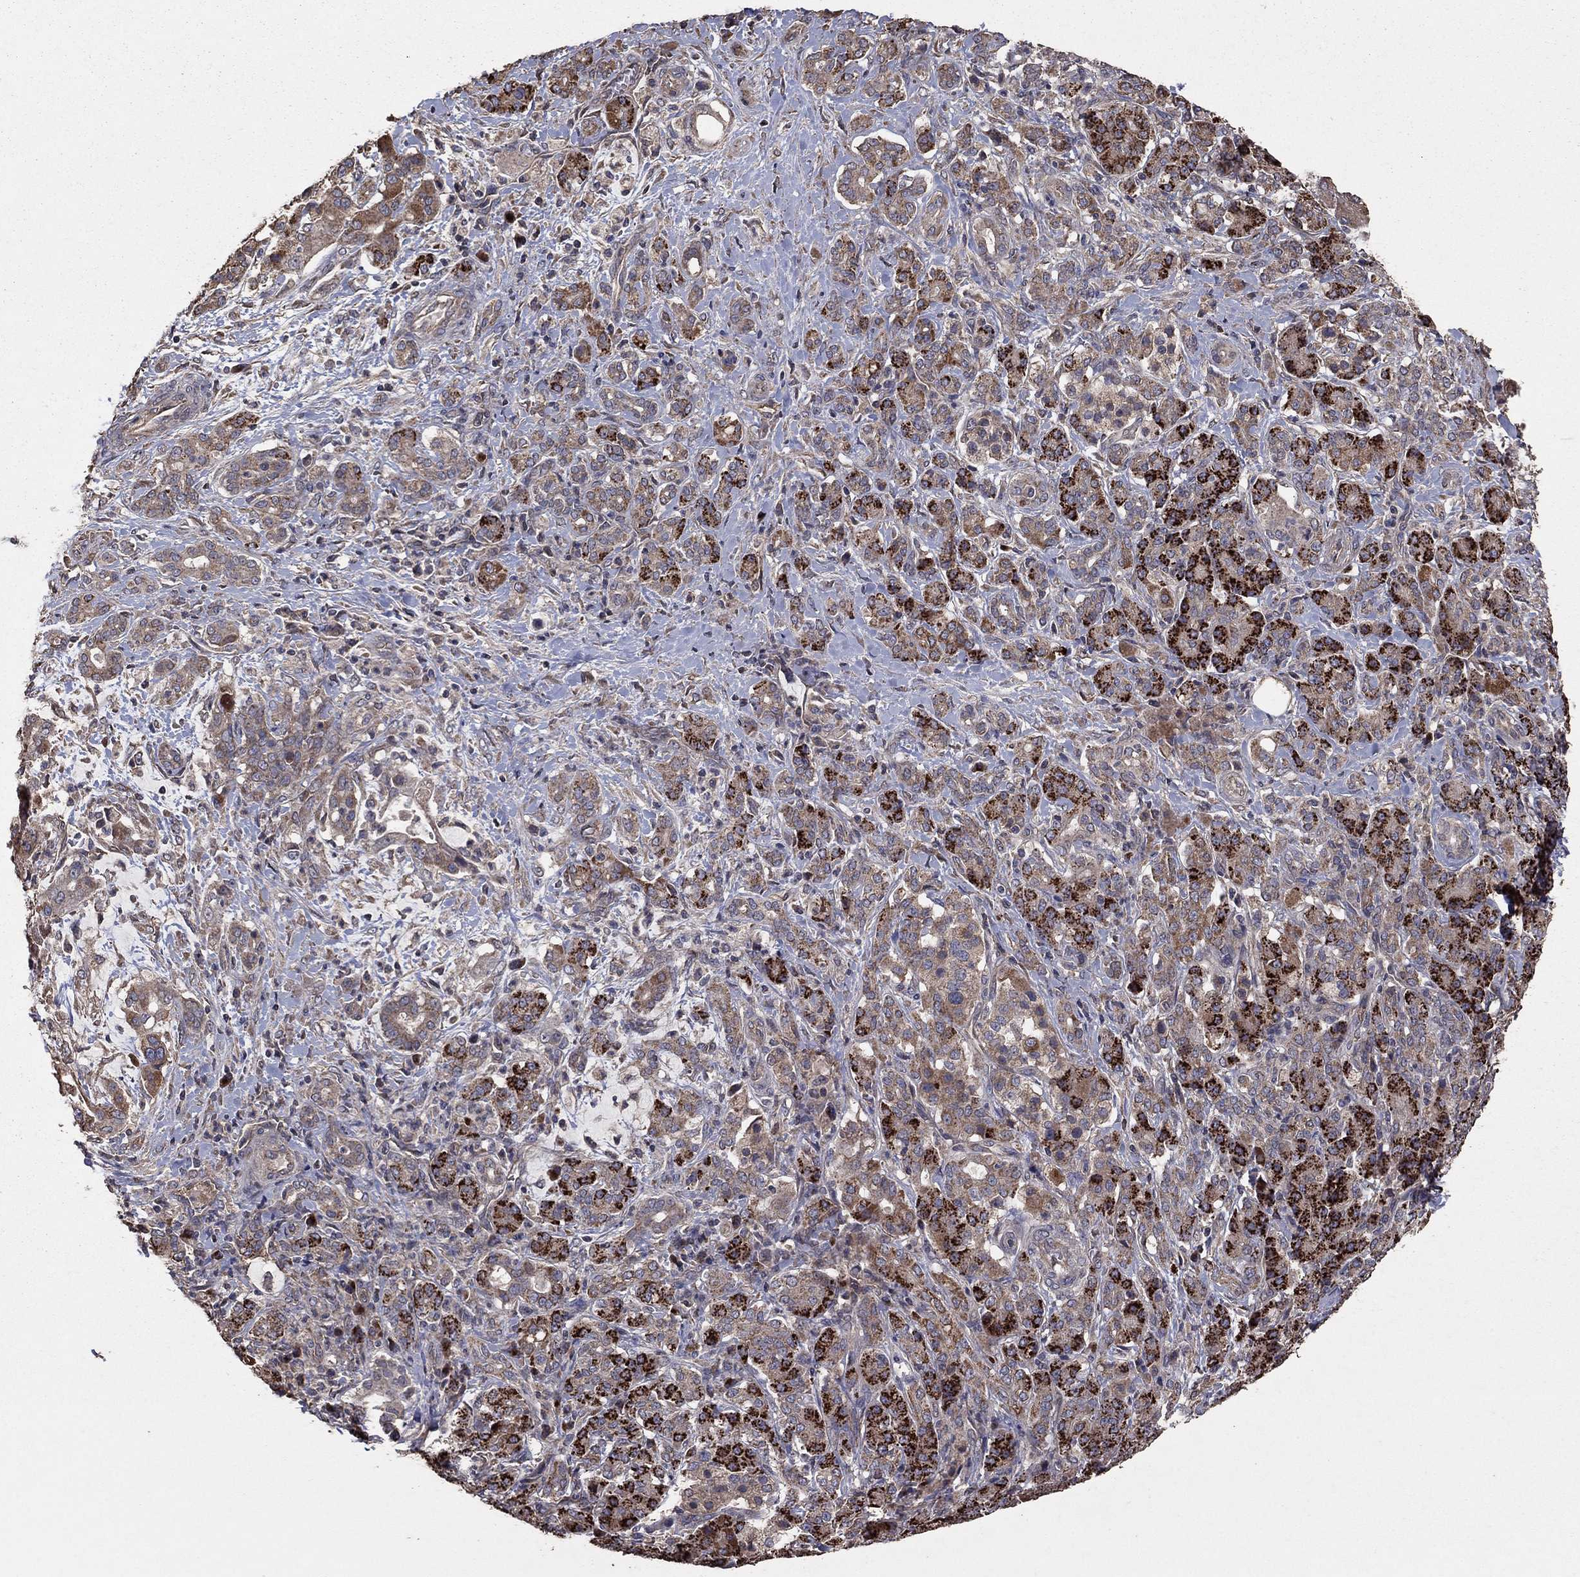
{"staining": {"intensity": "strong", "quantity": "25%-75%", "location": "cytoplasmic/membranous"}, "tissue": "pancreatic cancer", "cell_type": "Tumor cells", "image_type": "cancer", "snomed": [{"axis": "morphology", "description": "Normal tissue, NOS"}, {"axis": "morphology", "description": "Inflammation, NOS"}, {"axis": "morphology", "description": "Adenocarcinoma, NOS"}, {"axis": "topography", "description": "Pancreas"}], "caption": "Strong cytoplasmic/membranous expression is seen in approximately 25%-75% of tumor cells in pancreatic adenocarcinoma.", "gene": "FLT4", "patient": {"sex": "male", "age": 57}}